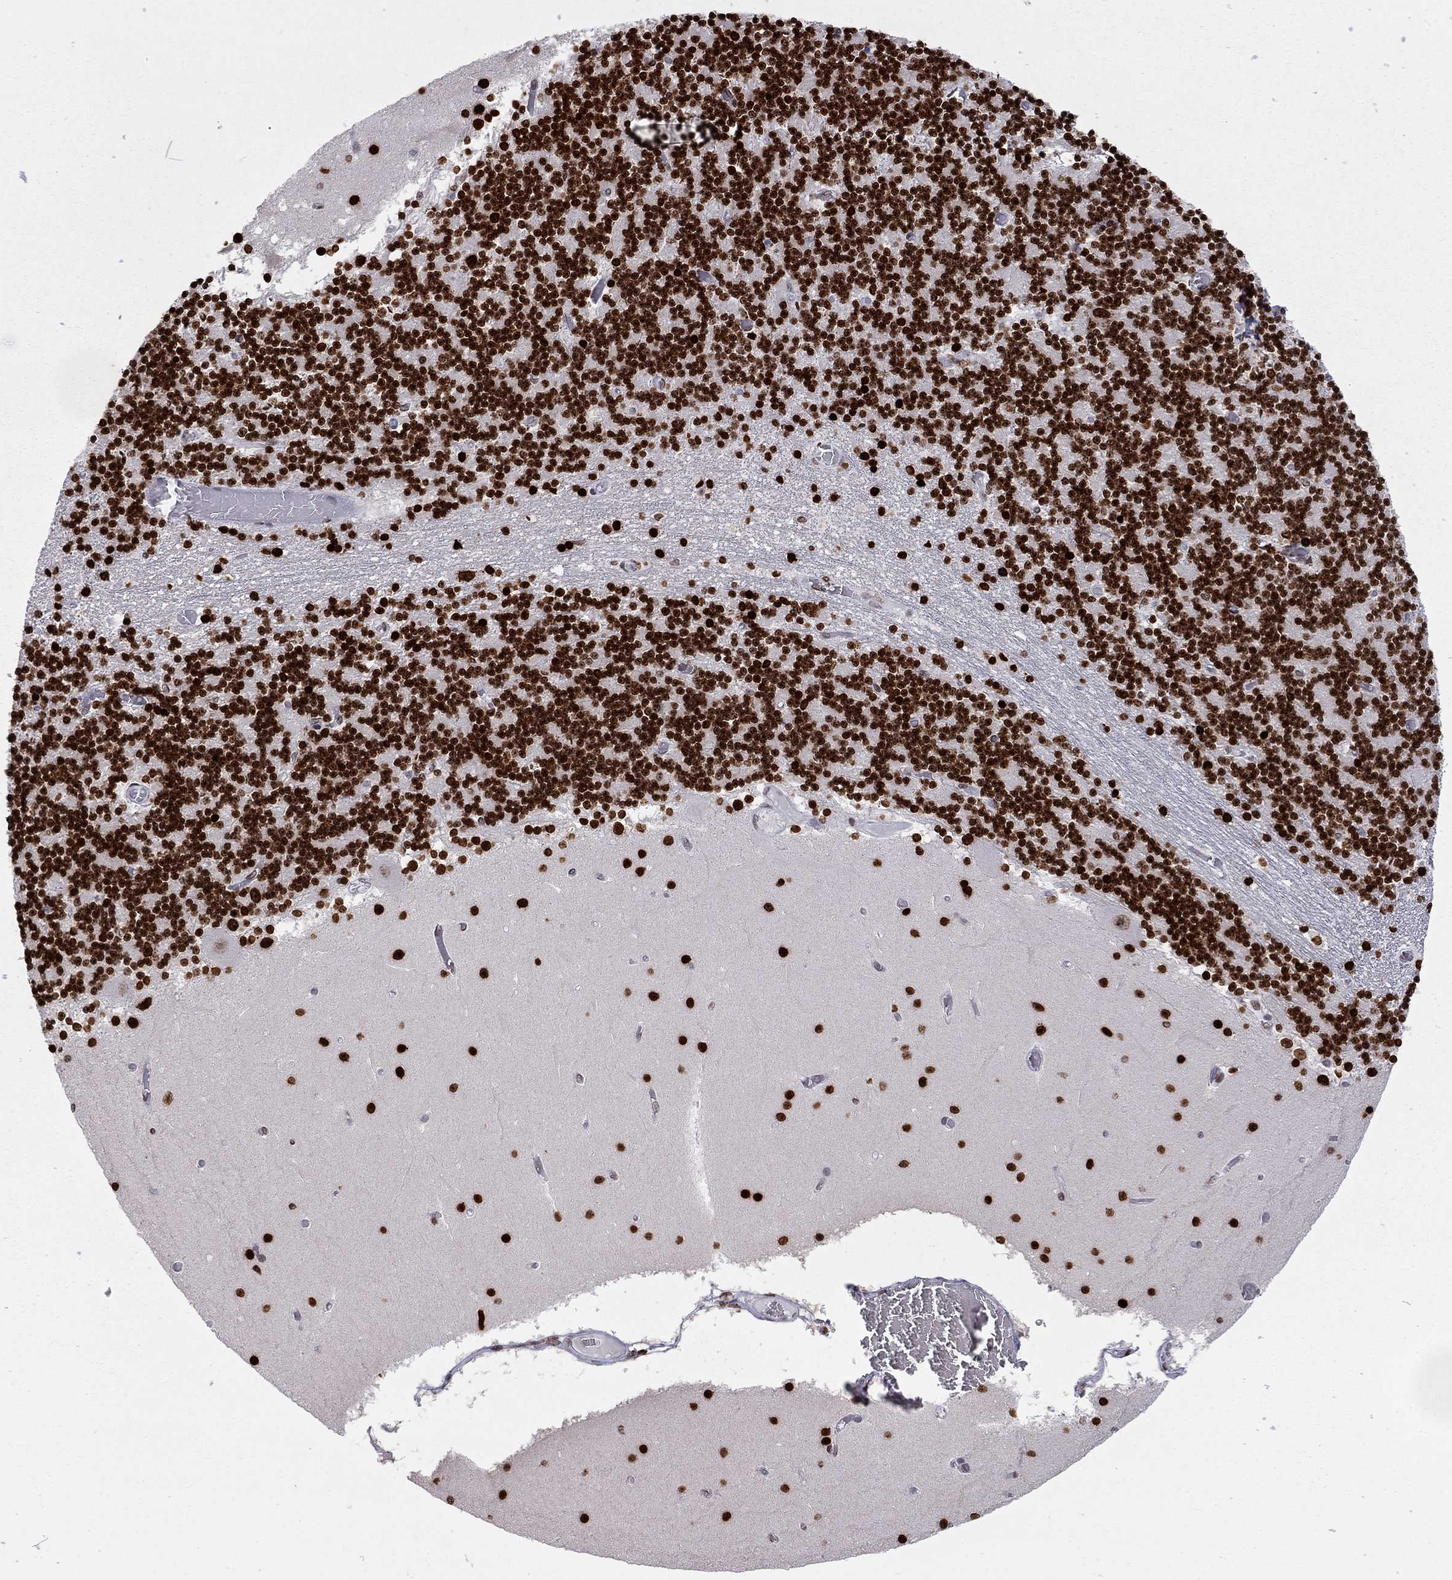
{"staining": {"intensity": "strong", "quantity": ">75%", "location": "nuclear"}, "tissue": "cerebellum", "cell_type": "Cells in granular layer", "image_type": "normal", "snomed": [{"axis": "morphology", "description": "Normal tissue, NOS"}, {"axis": "topography", "description": "Cerebellum"}], "caption": "Protein expression analysis of benign cerebellum shows strong nuclear expression in approximately >75% of cells in granular layer.", "gene": "H2AX", "patient": {"sex": "female", "age": 28}}